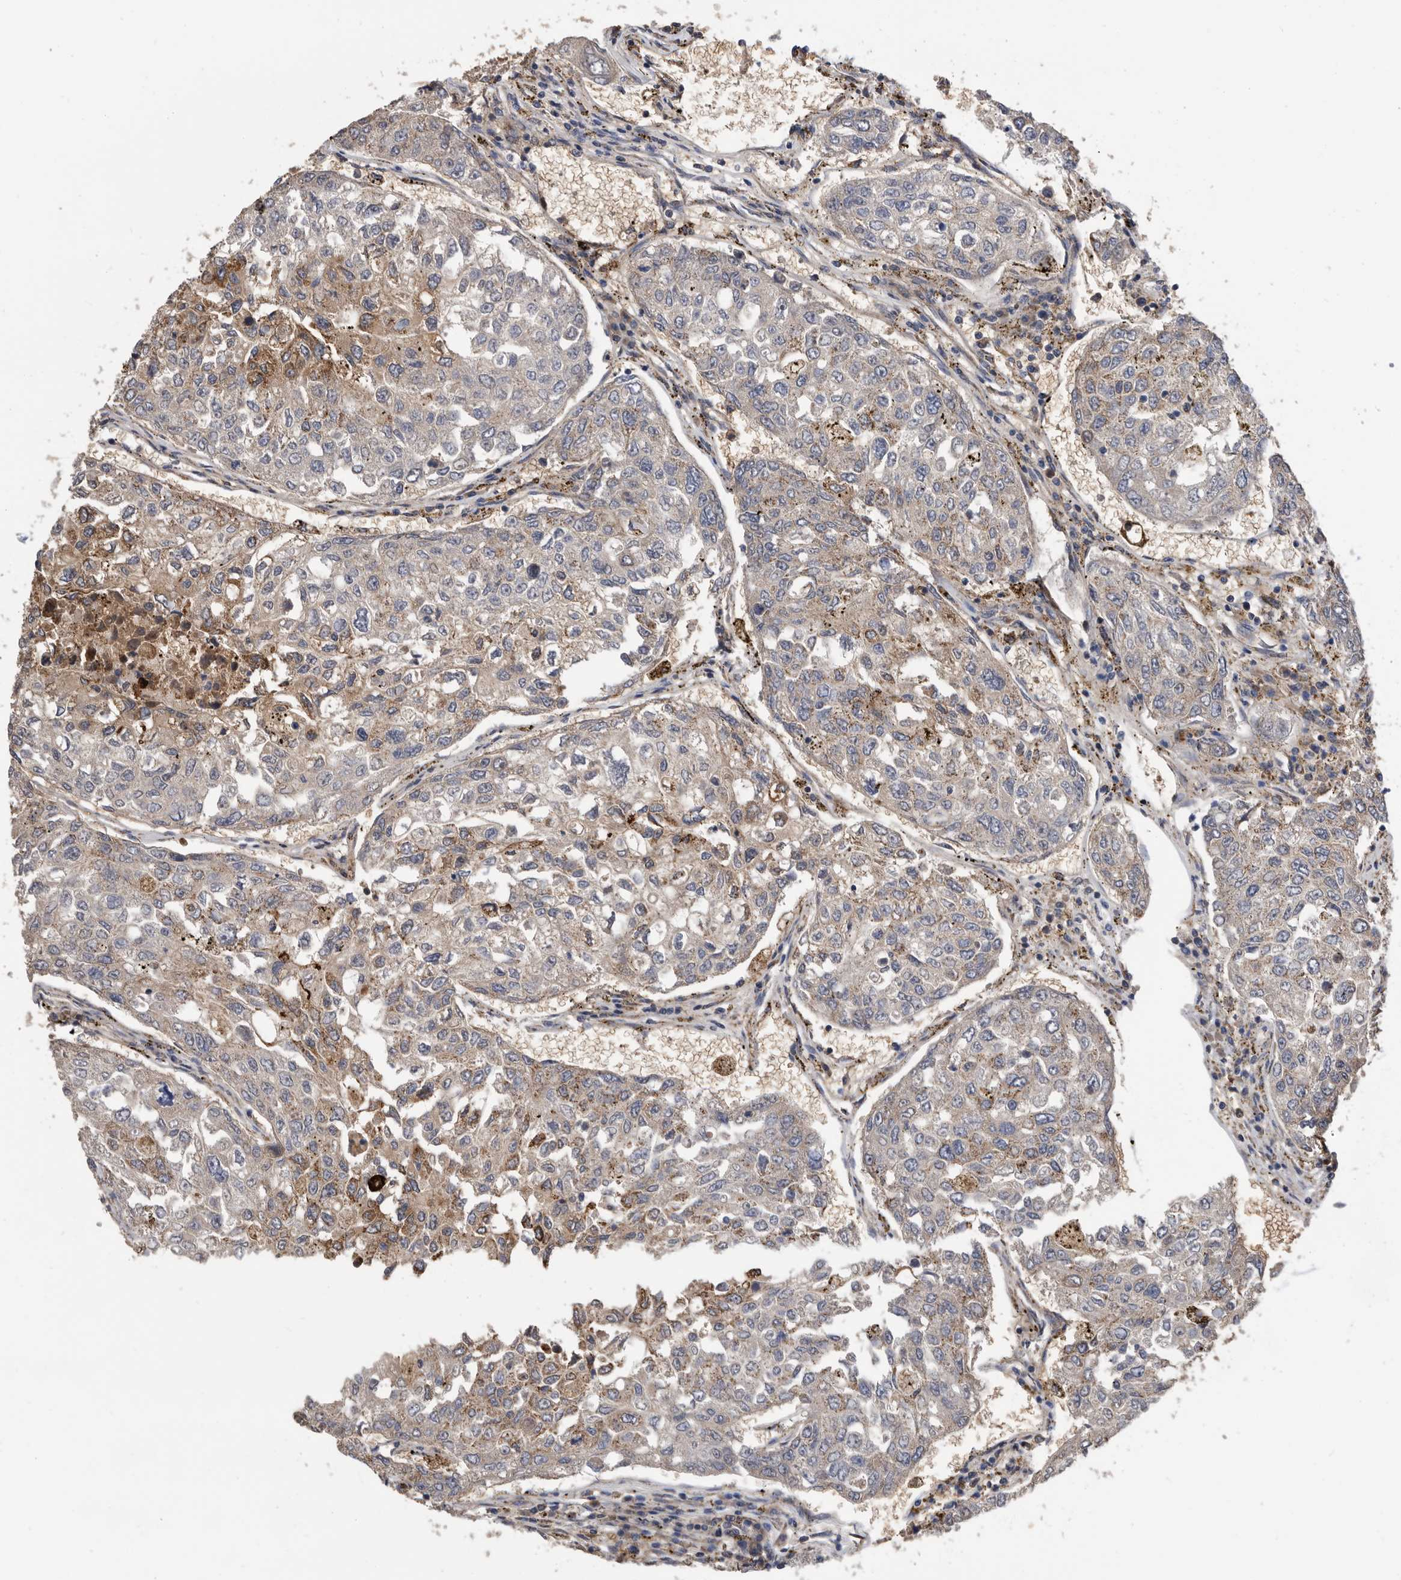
{"staining": {"intensity": "moderate", "quantity": "<25%", "location": "cytoplasmic/membranous"}, "tissue": "urothelial cancer", "cell_type": "Tumor cells", "image_type": "cancer", "snomed": [{"axis": "morphology", "description": "Urothelial carcinoma, High grade"}, {"axis": "topography", "description": "Lymph node"}, {"axis": "topography", "description": "Urinary bladder"}], "caption": "The immunohistochemical stain shows moderate cytoplasmic/membranous staining in tumor cells of high-grade urothelial carcinoma tissue. (IHC, brightfield microscopy, high magnification).", "gene": "CRISPLD2", "patient": {"sex": "male", "age": 51}}